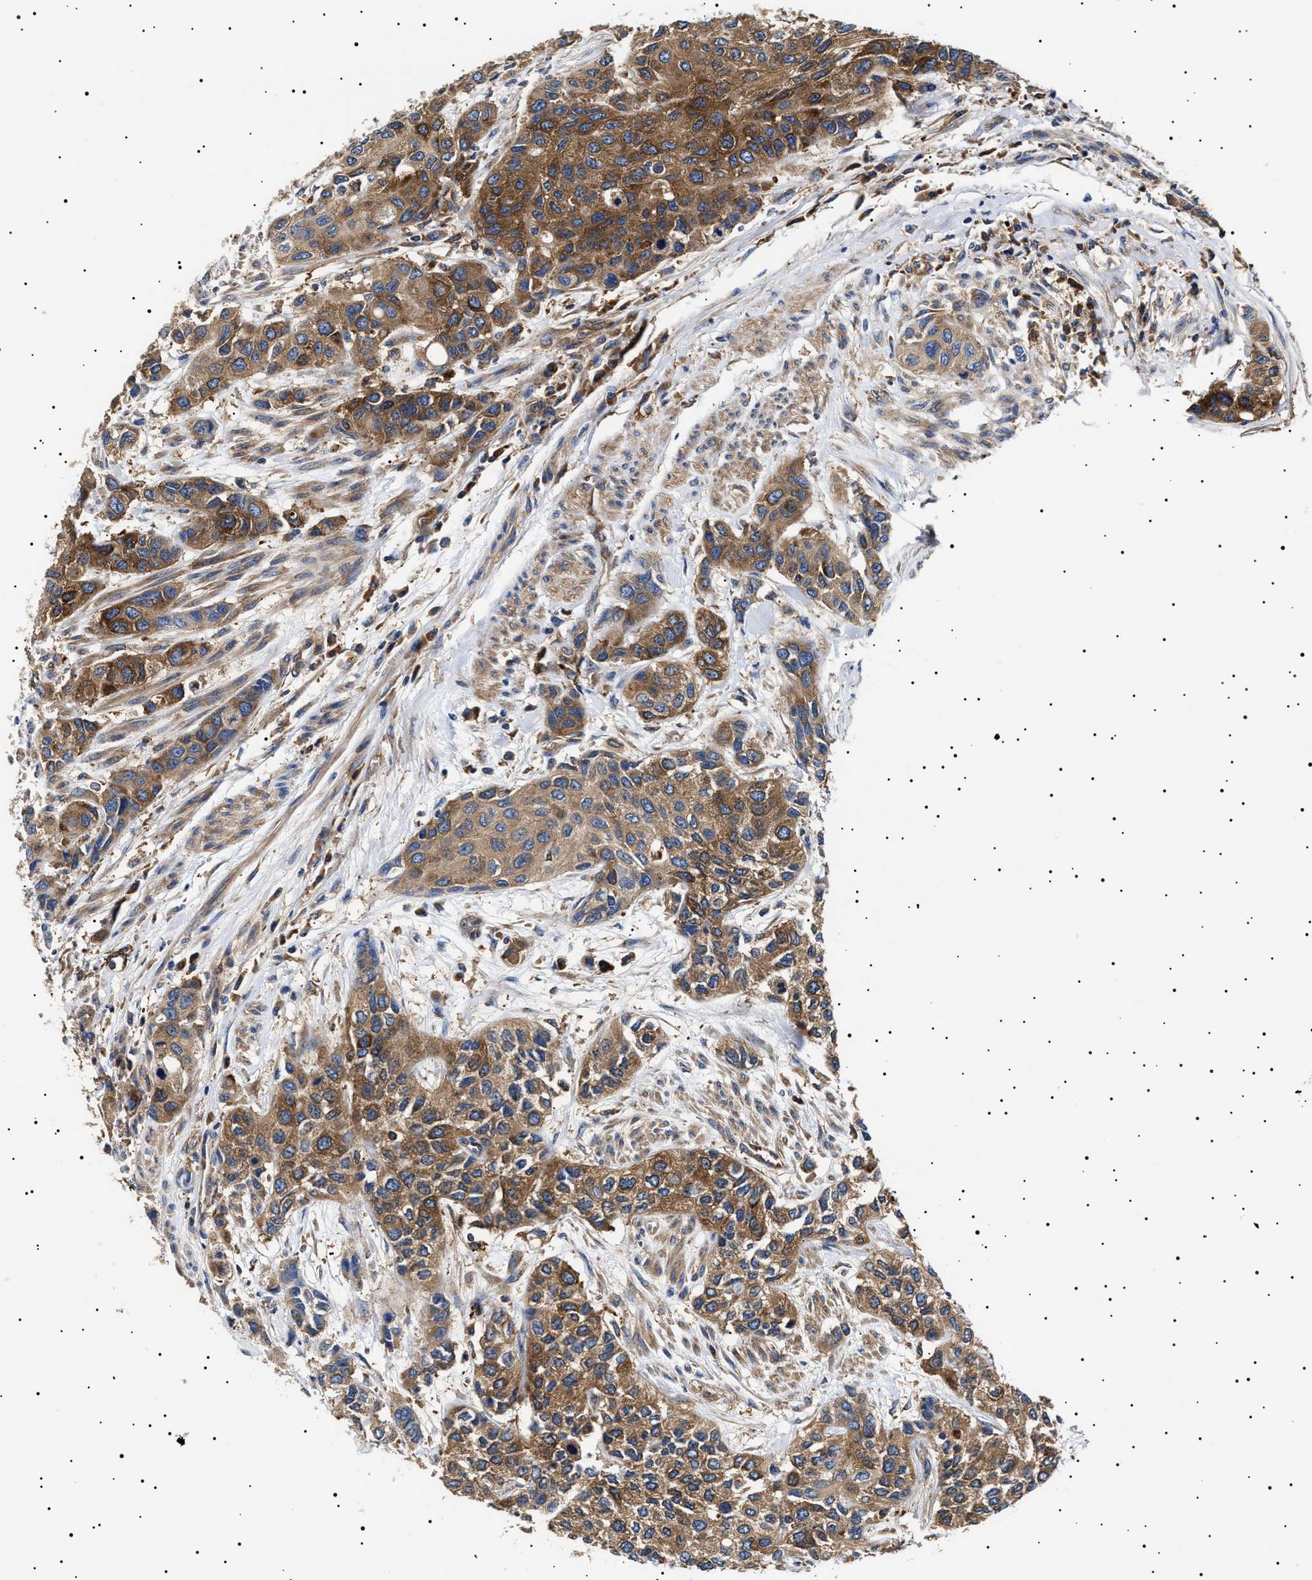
{"staining": {"intensity": "moderate", "quantity": ">75%", "location": "cytoplasmic/membranous"}, "tissue": "urothelial cancer", "cell_type": "Tumor cells", "image_type": "cancer", "snomed": [{"axis": "morphology", "description": "Urothelial carcinoma, High grade"}, {"axis": "topography", "description": "Urinary bladder"}], "caption": "IHC image of high-grade urothelial carcinoma stained for a protein (brown), which exhibits medium levels of moderate cytoplasmic/membranous expression in about >75% of tumor cells.", "gene": "TPP2", "patient": {"sex": "female", "age": 56}}